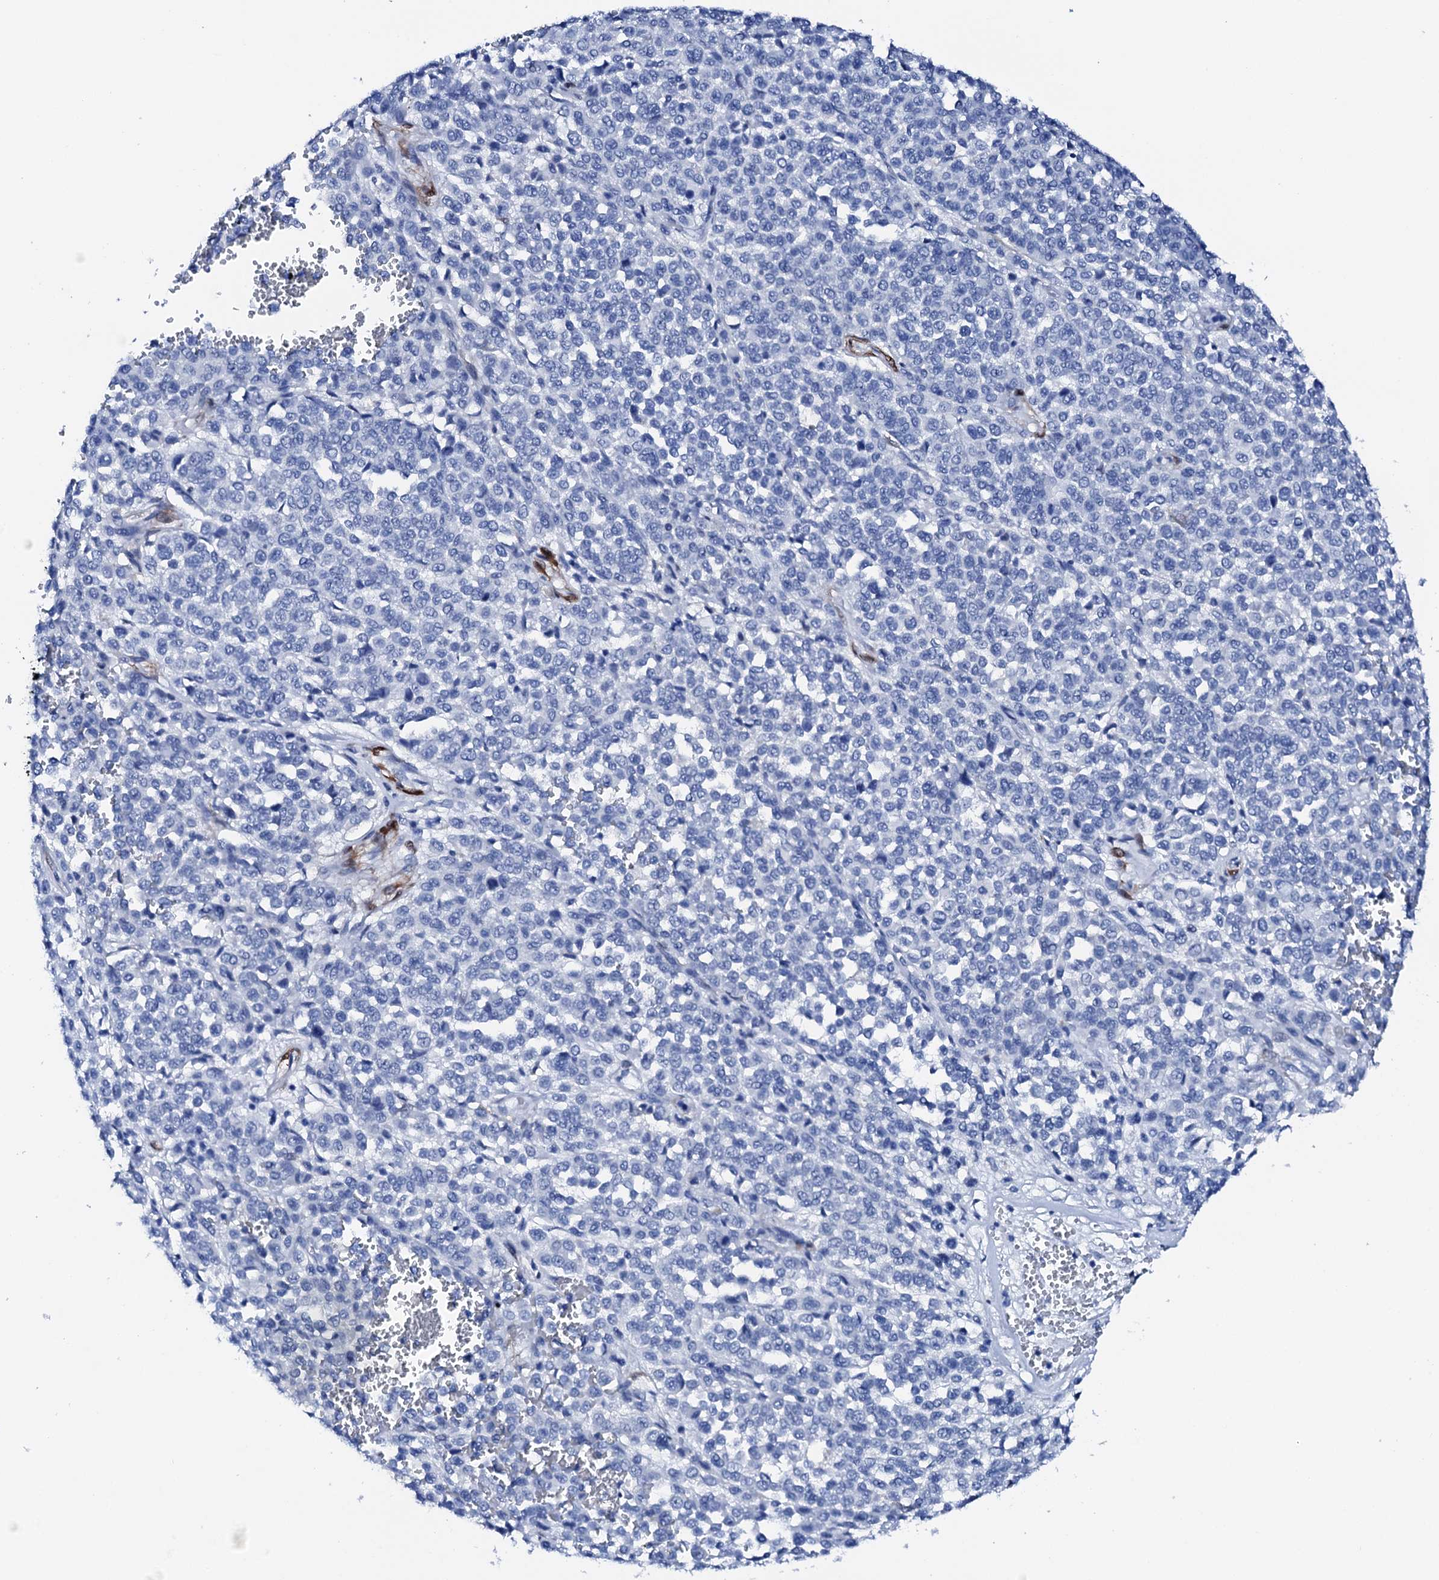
{"staining": {"intensity": "negative", "quantity": "none", "location": "none"}, "tissue": "melanoma", "cell_type": "Tumor cells", "image_type": "cancer", "snomed": [{"axis": "morphology", "description": "Malignant melanoma, Metastatic site"}, {"axis": "topography", "description": "Pancreas"}], "caption": "A high-resolution photomicrograph shows immunohistochemistry (IHC) staining of malignant melanoma (metastatic site), which reveals no significant expression in tumor cells.", "gene": "NRIP2", "patient": {"sex": "female", "age": 30}}